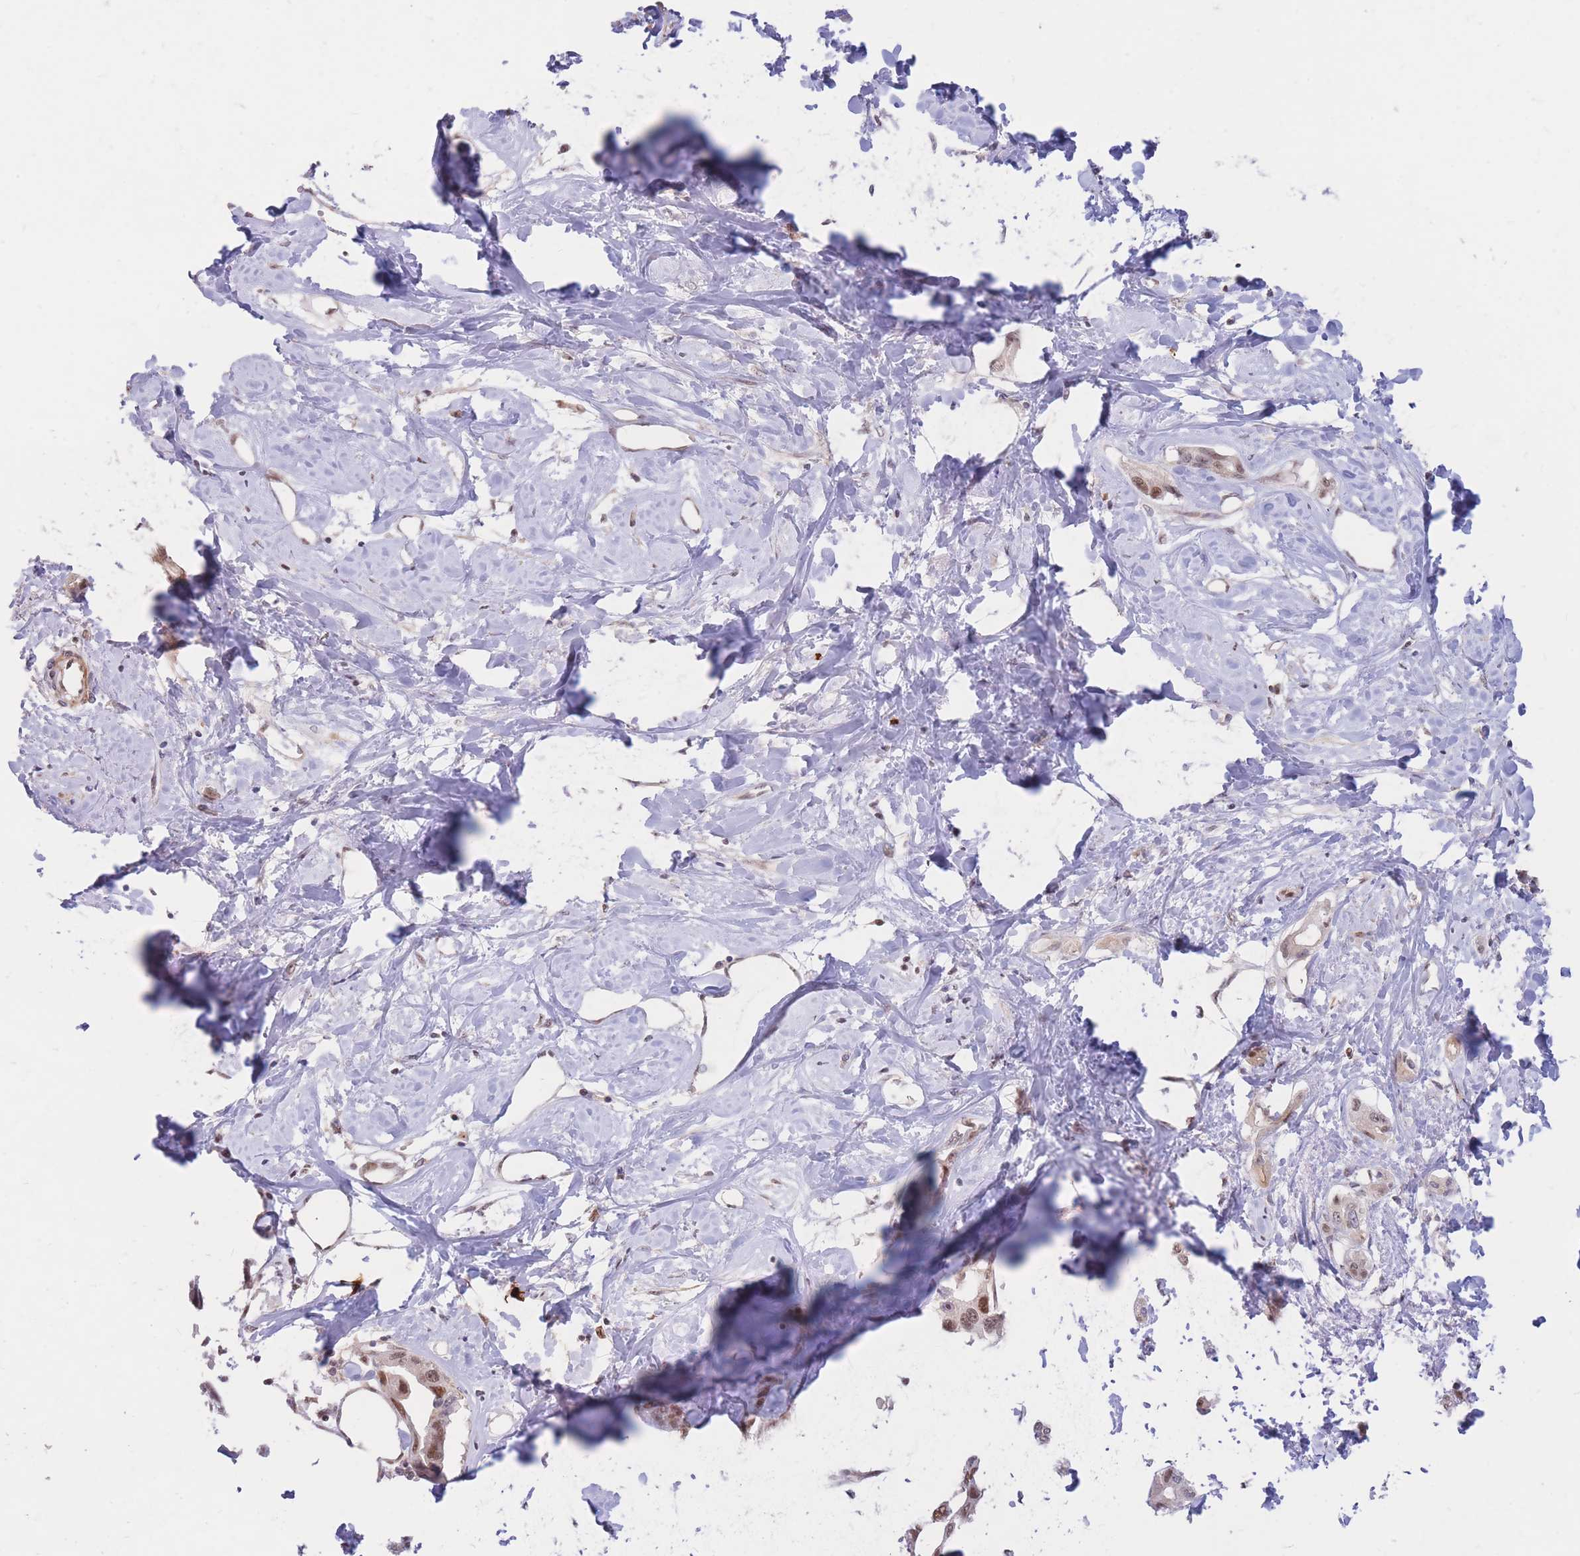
{"staining": {"intensity": "moderate", "quantity": ">75%", "location": "nuclear"}, "tissue": "liver cancer", "cell_type": "Tumor cells", "image_type": "cancer", "snomed": [{"axis": "morphology", "description": "Cholangiocarcinoma"}, {"axis": "topography", "description": "Liver"}], "caption": "Moderate nuclear expression for a protein is identified in approximately >75% of tumor cells of liver cancer using IHC.", "gene": "ERICH6B", "patient": {"sex": "male", "age": 59}}